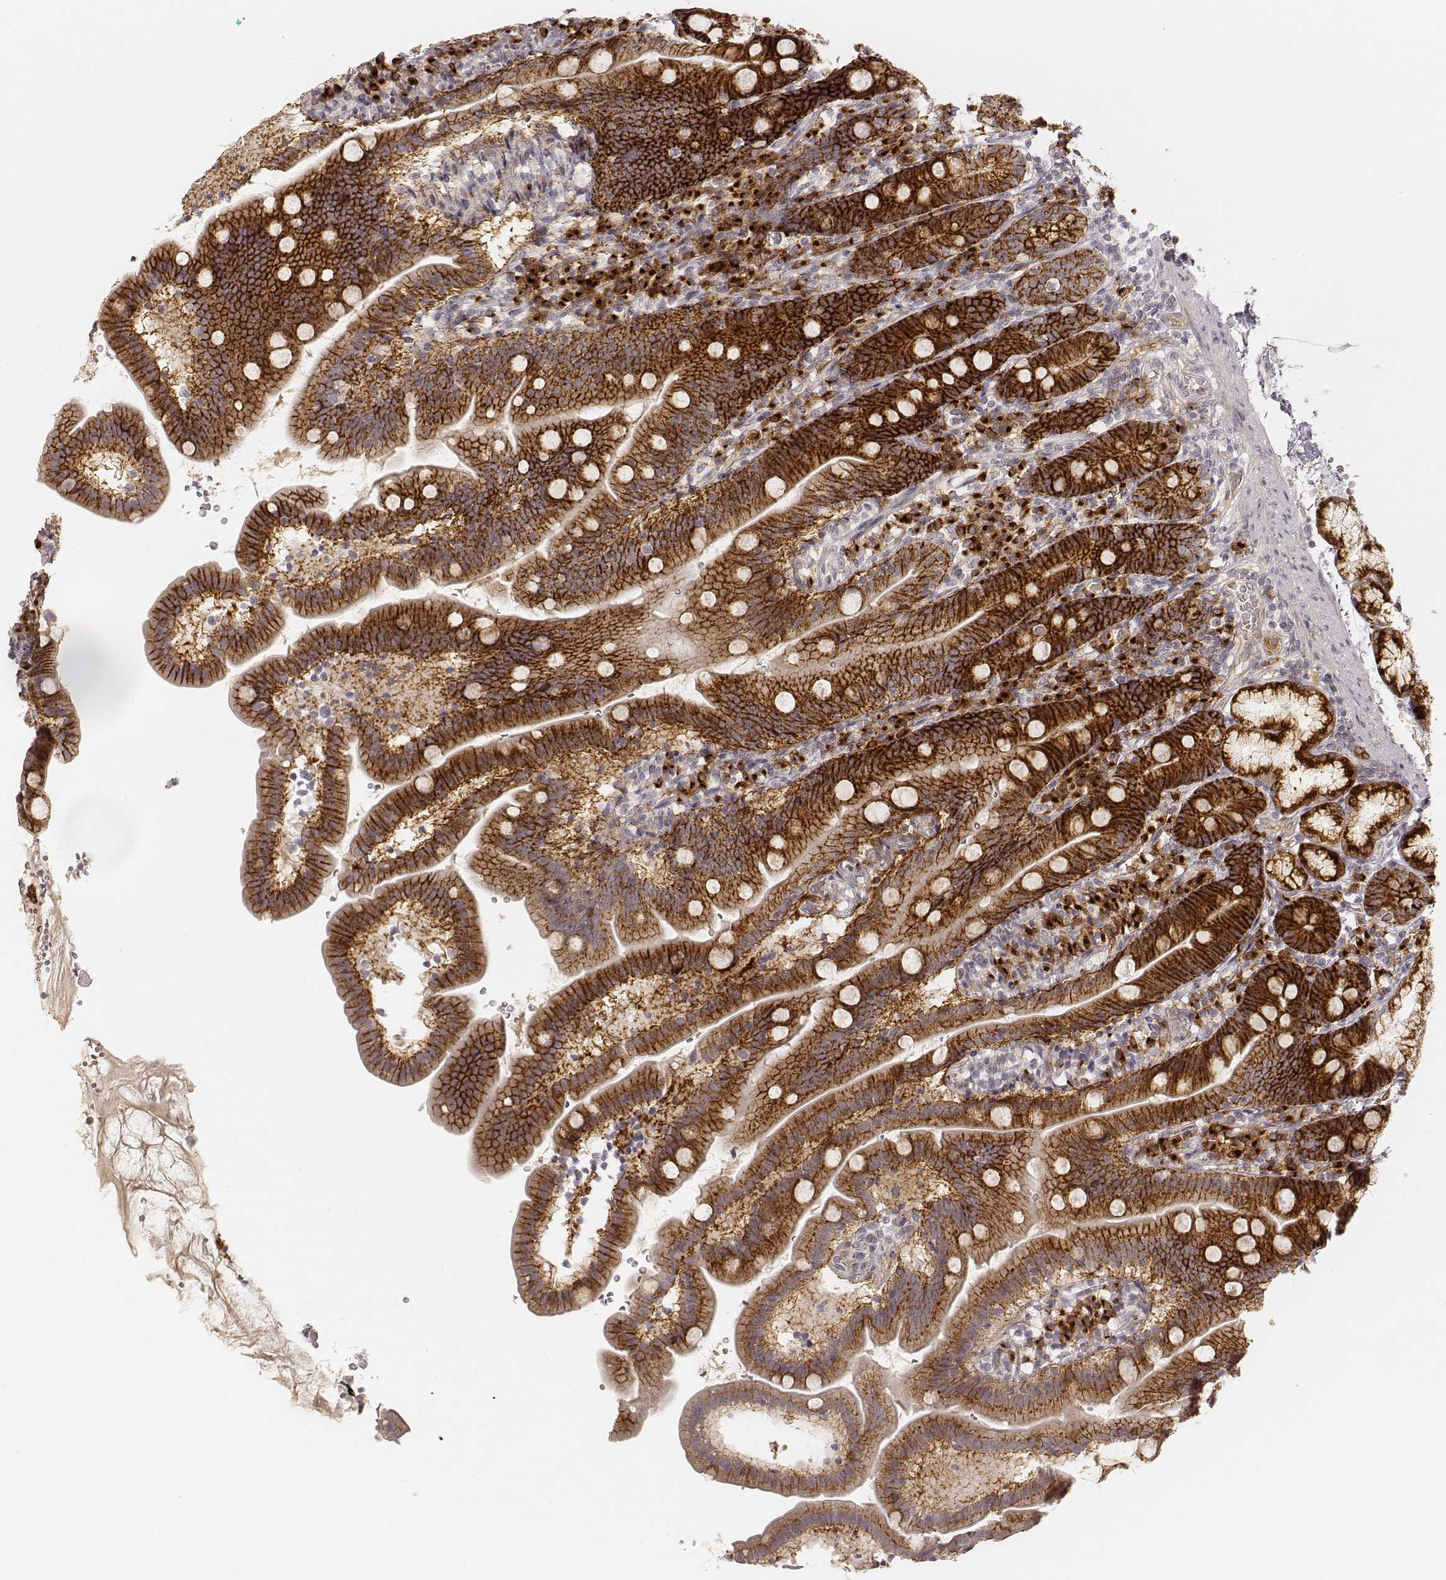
{"staining": {"intensity": "strong", "quantity": ">75%", "location": "cytoplasmic/membranous"}, "tissue": "duodenum", "cell_type": "Glandular cells", "image_type": "normal", "snomed": [{"axis": "morphology", "description": "Normal tissue, NOS"}, {"axis": "topography", "description": "Duodenum"}], "caption": "Strong cytoplasmic/membranous staining for a protein is seen in about >75% of glandular cells of benign duodenum using immunohistochemistry.", "gene": "GORASP2", "patient": {"sex": "female", "age": 67}}